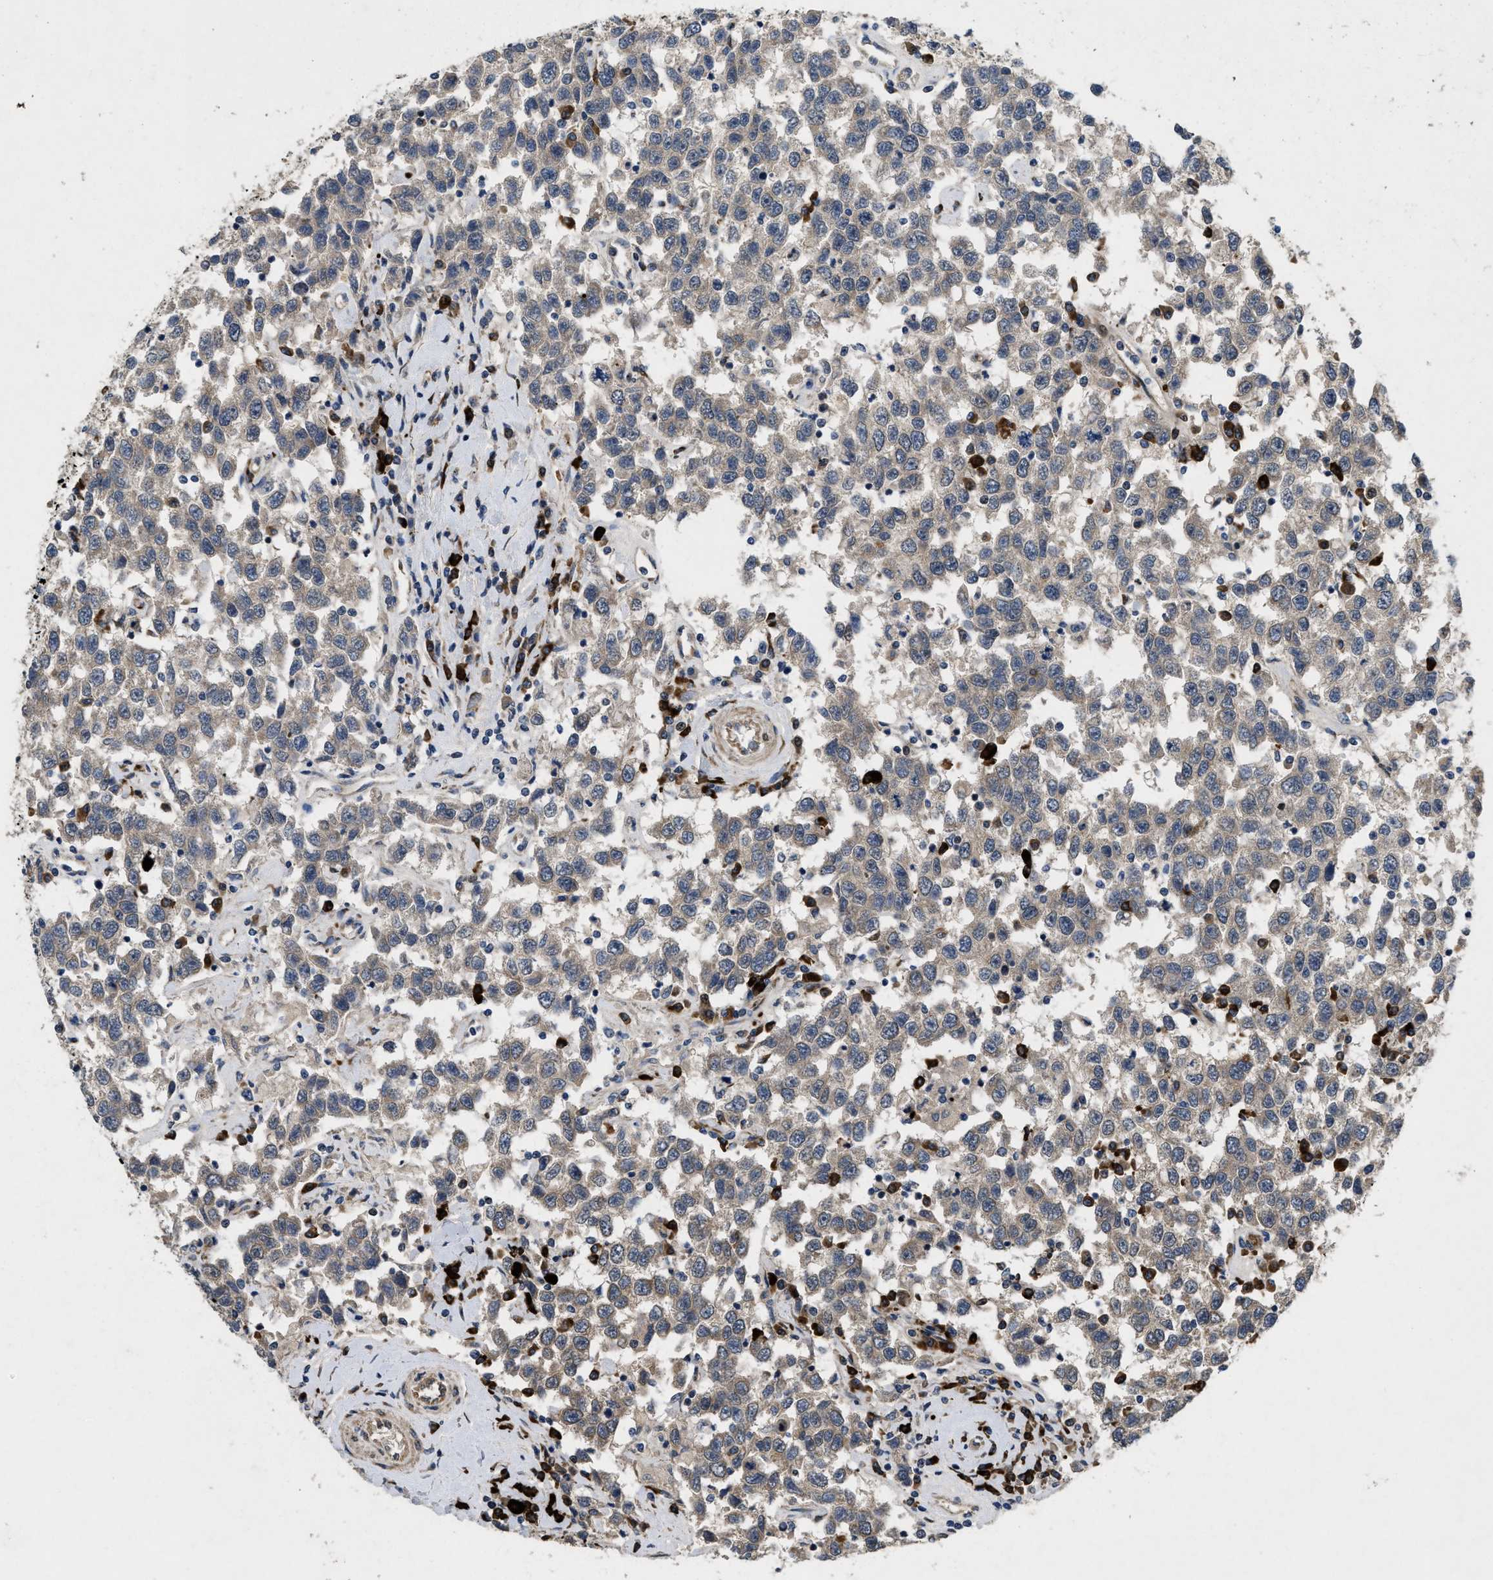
{"staining": {"intensity": "negative", "quantity": "none", "location": "none"}, "tissue": "testis cancer", "cell_type": "Tumor cells", "image_type": "cancer", "snomed": [{"axis": "morphology", "description": "Seminoma, NOS"}, {"axis": "topography", "description": "Testis"}], "caption": "There is no significant staining in tumor cells of seminoma (testis).", "gene": "HSPA12B", "patient": {"sex": "male", "age": 41}}